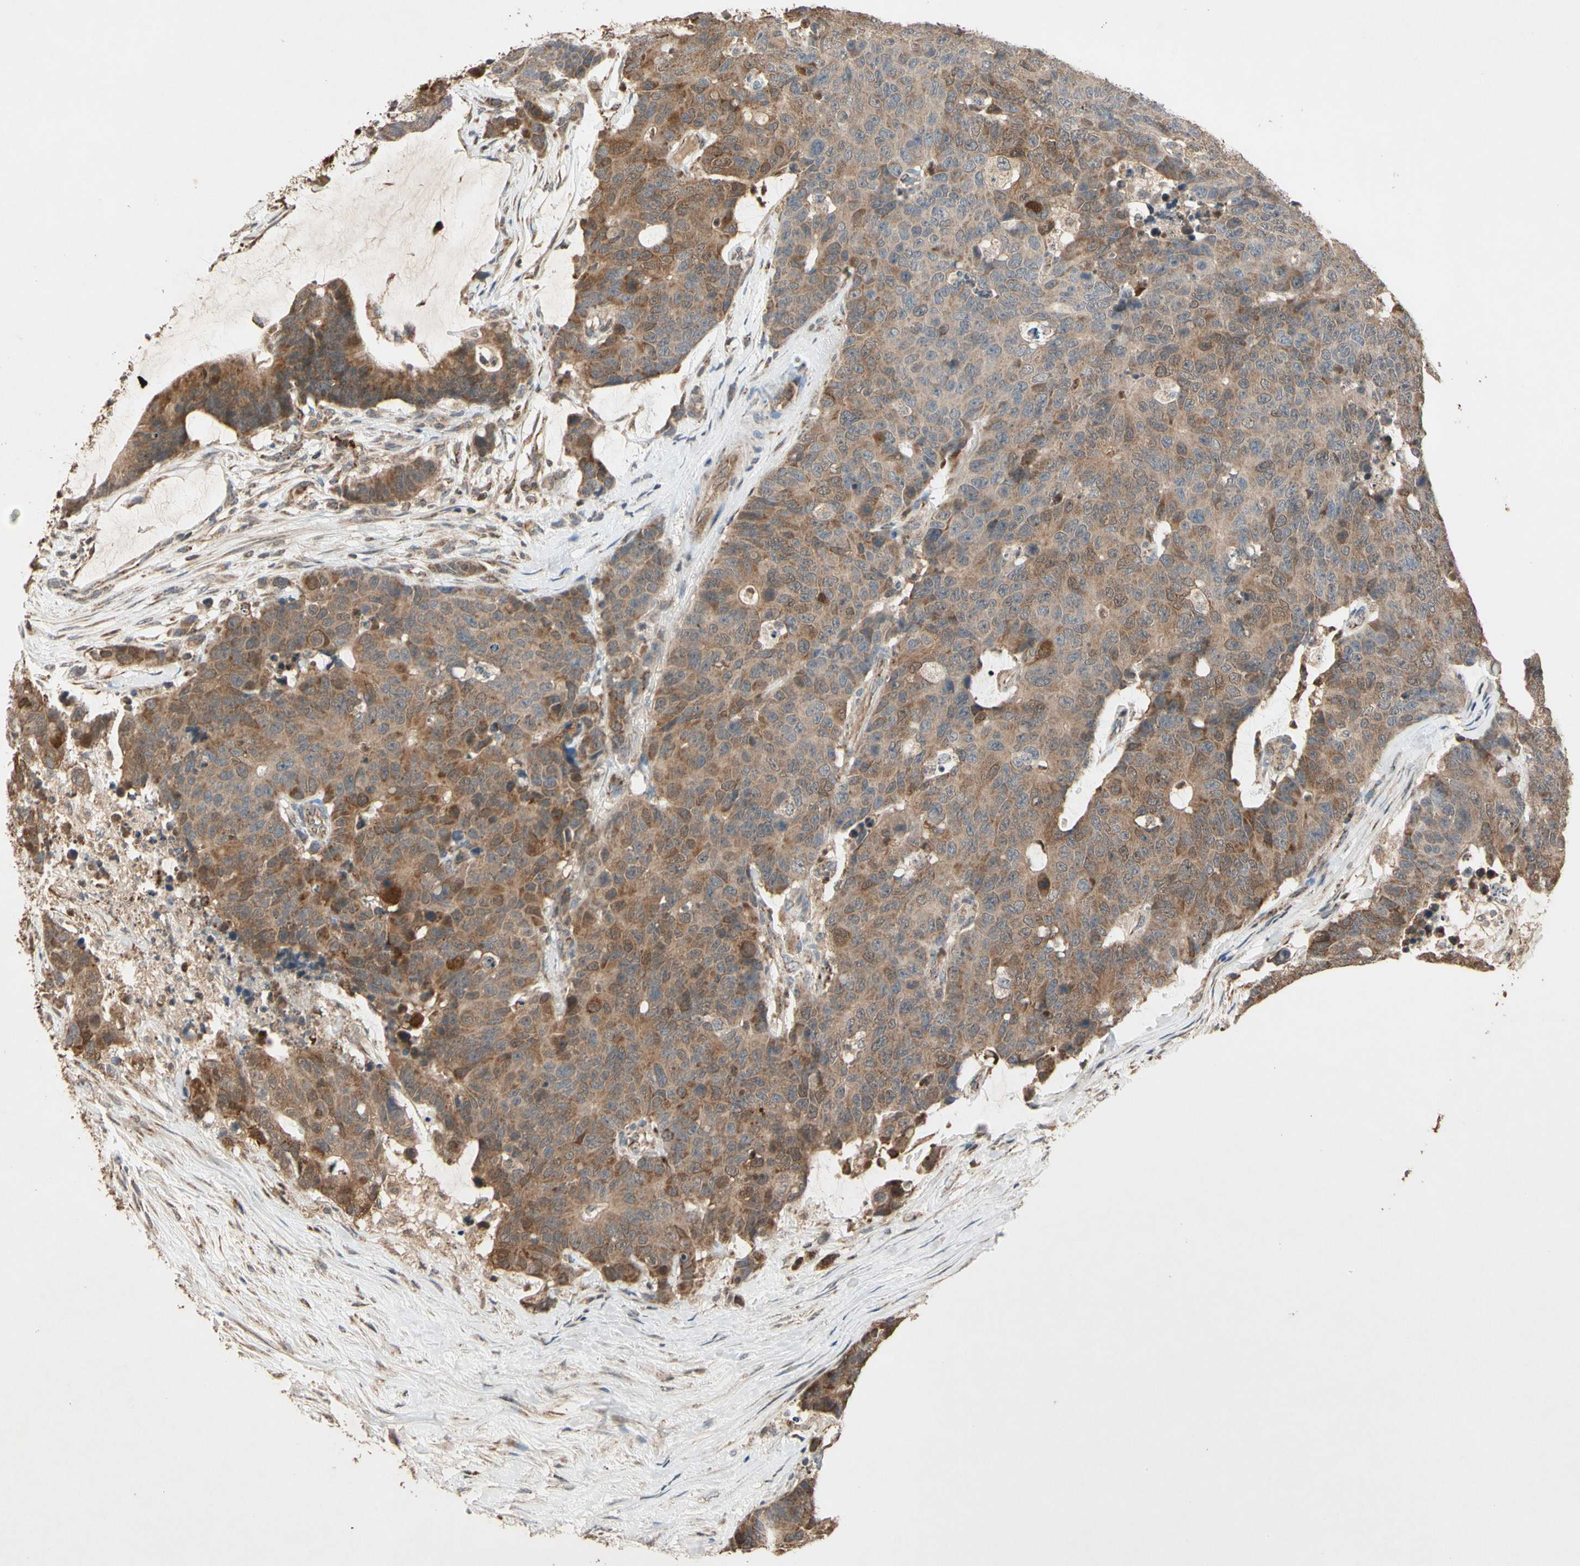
{"staining": {"intensity": "moderate", "quantity": ">75%", "location": "cytoplasmic/membranous"}, "tissue": "colorectal cancer", "cell_type": "Tumor cells", "image_type": "cancer", "snomed": [{"axis": "morphology", "description": "Adenocarcinoma, NOS"}, {"axis": "topography", "description": "Colon"}], "caption": "Immunohistochemistry (IHC) staining of colorectal cancer (adenocarcinoma), which displays medium levels of moderate cytoplasmic/membranous staining in approximately >75% of tumor cells indicating moderate cytoplasmic/membranous protein expression. The staining was performed using DAB (brown) for protein detection and nuclei were counterstained in hematoxylin (blue).", "gene": "PRDX5", "patient": {"sex": "female", "age": 86}}